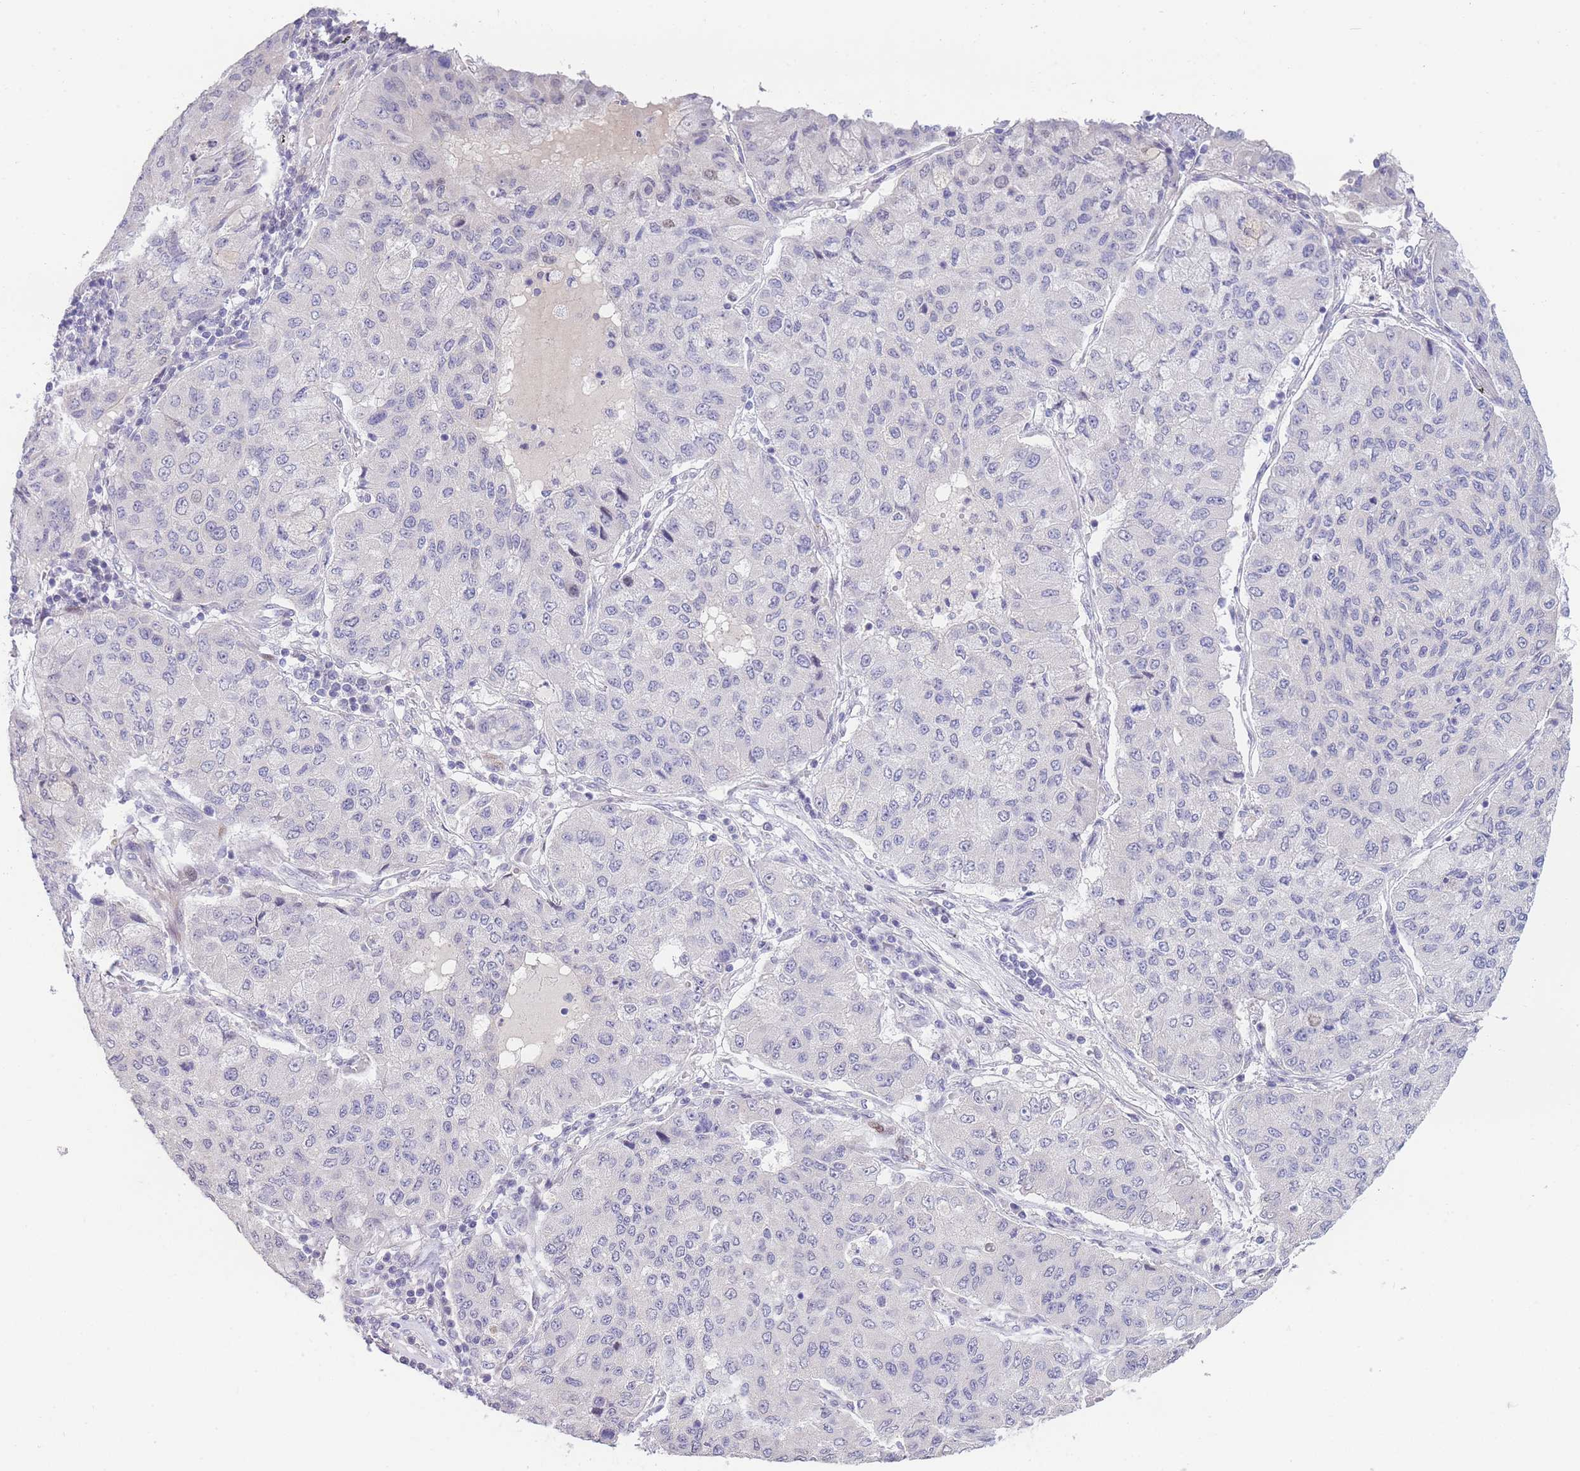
{"staining": {"intensity": "negative", "quantity": "none", "location": "none"}, "tissue": "lung cancer", "cell_type": "Tumor cells", "image_type": "cancer", "snomed": [{"axis": "morphology", "description": "Squamous cell carcinoma, NOS"}, {"axis": "topography", "description": "Lung"}], "caption": "The image exhibits no staining of tumor cells in lung squamous cell carcinoma. (Stains: DAB immunohistochemistry with hematoxylin counter stain, Microscopy: brightfield microscopy at high magnification).", "gene": "SHCBP1", "patient": {"sex": "male", "age": 74}}